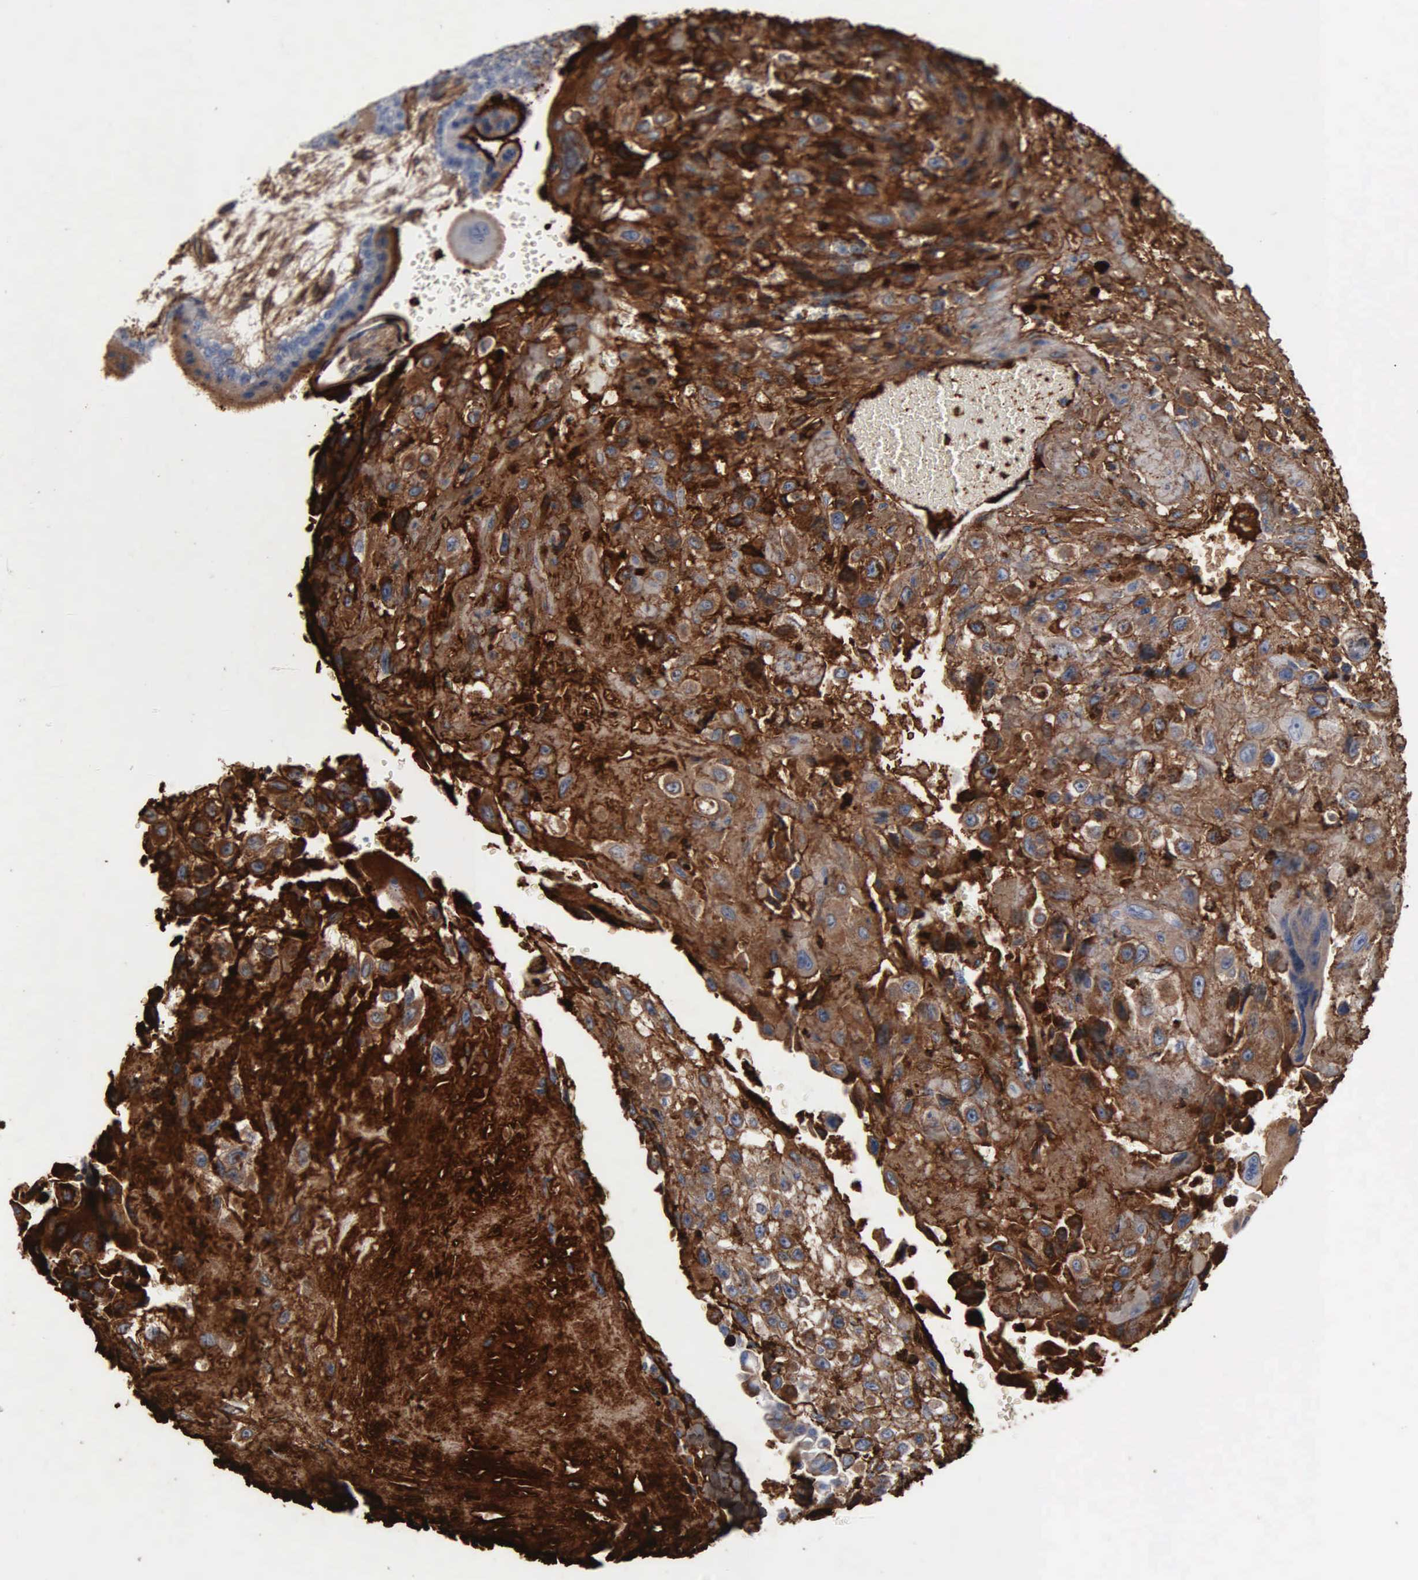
{"staining": {"intensity": "moderate", "quantity": ">75%", "location": "cytoplasmic/membranous"}, "tissue": "placenta", "cell_type": "Decidual cells", "image_type": "normal", "snomed": [{"axis": "morphology", "description": "Normal tissue, NOS"}, {"axis": "topography", "description": "Placenta"}], "caption": "Decidual cells demonstrate medium levels of moderate cytoplasmic/membranous staining in approximately >75% of cells in unremarkable placenta.", "gene": "FN1", "patient": {"sex": "female", "age": 34}}